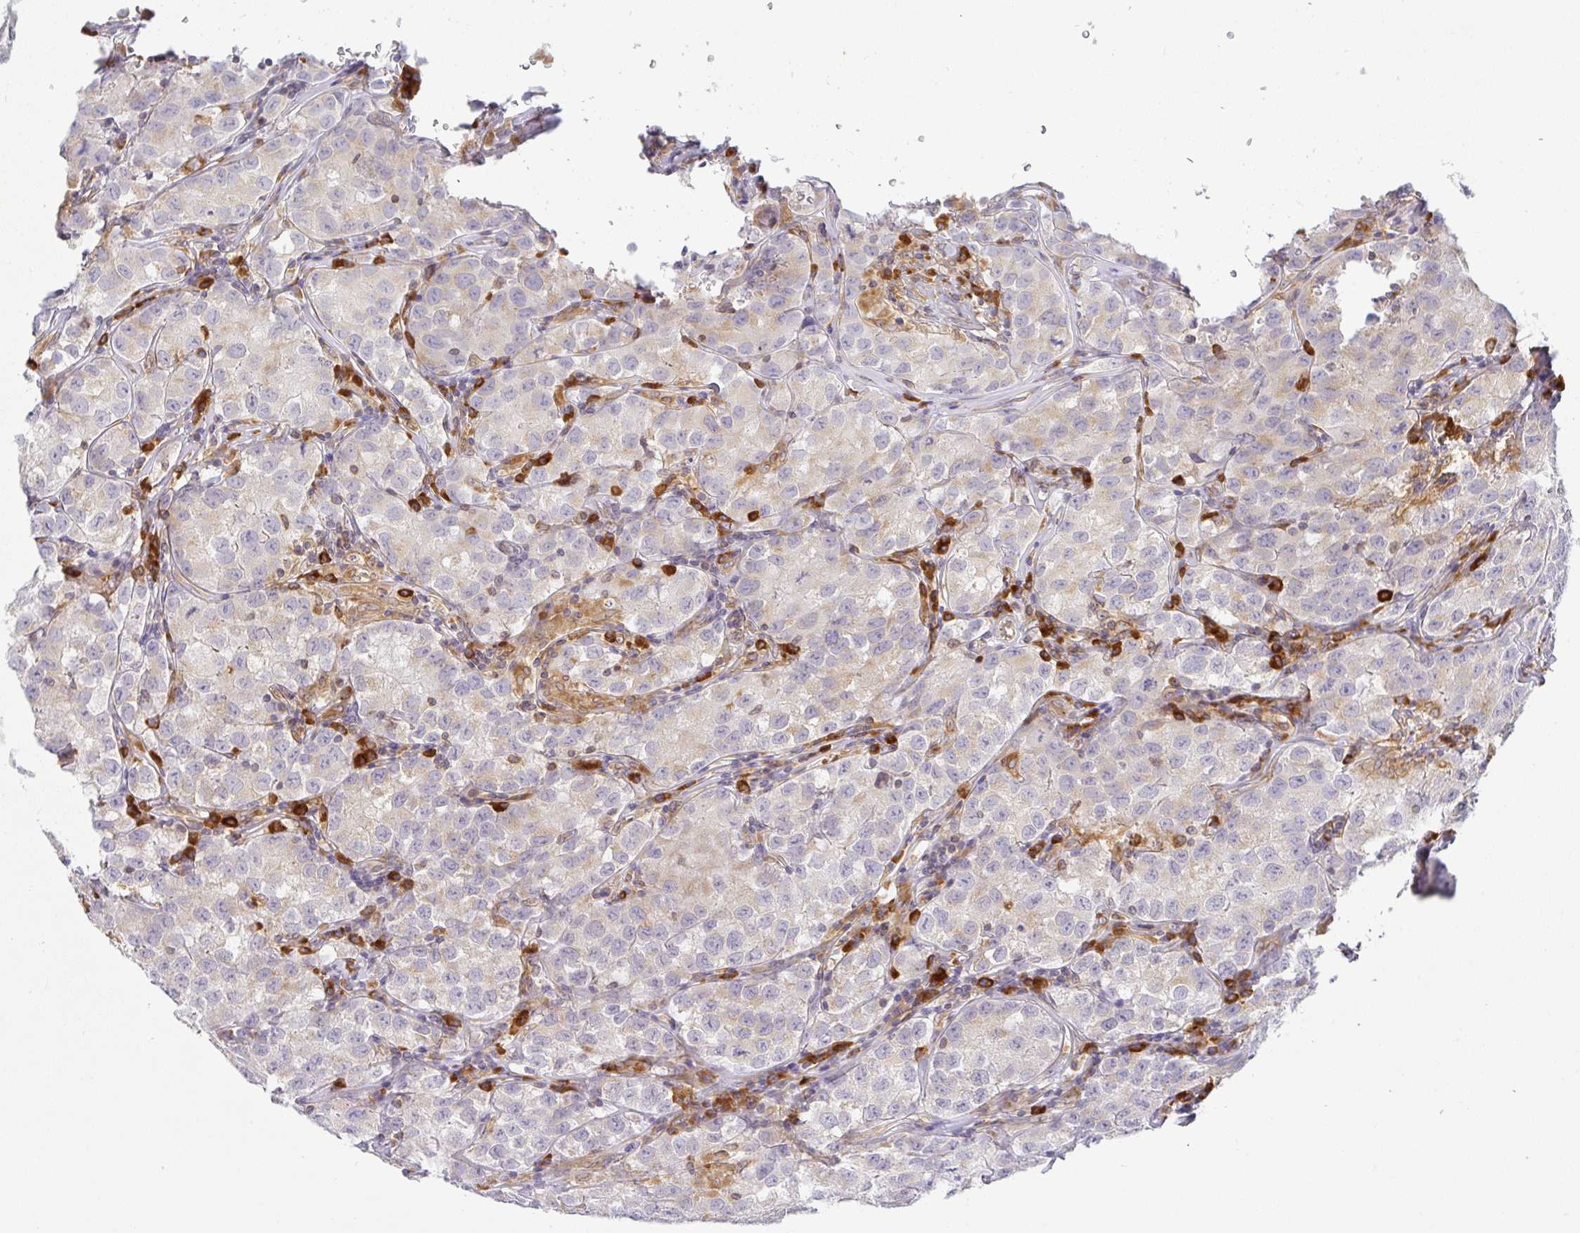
{"staining": {"intensity": "weak", "quantity": "<25%", "location": "cytoplasmic/membranous"}, "tissue": "testis cancer", "cell_type": "Tumor cells", "image_type": "cancer", "snomed": [{"axis": "morphology", "description": "Seminoma, NOS"}, {"axis": "morphology", "description": "Carcinoma, Embryonal, NOS"}, {"axis": "topography", "description": "Testis"}], "caption": "An image of seminoma (testis) stained for a protein displays no brown staining in tumor cells.", "gene": "DERL2", "patient": {"sex": "male", "age": 43}}